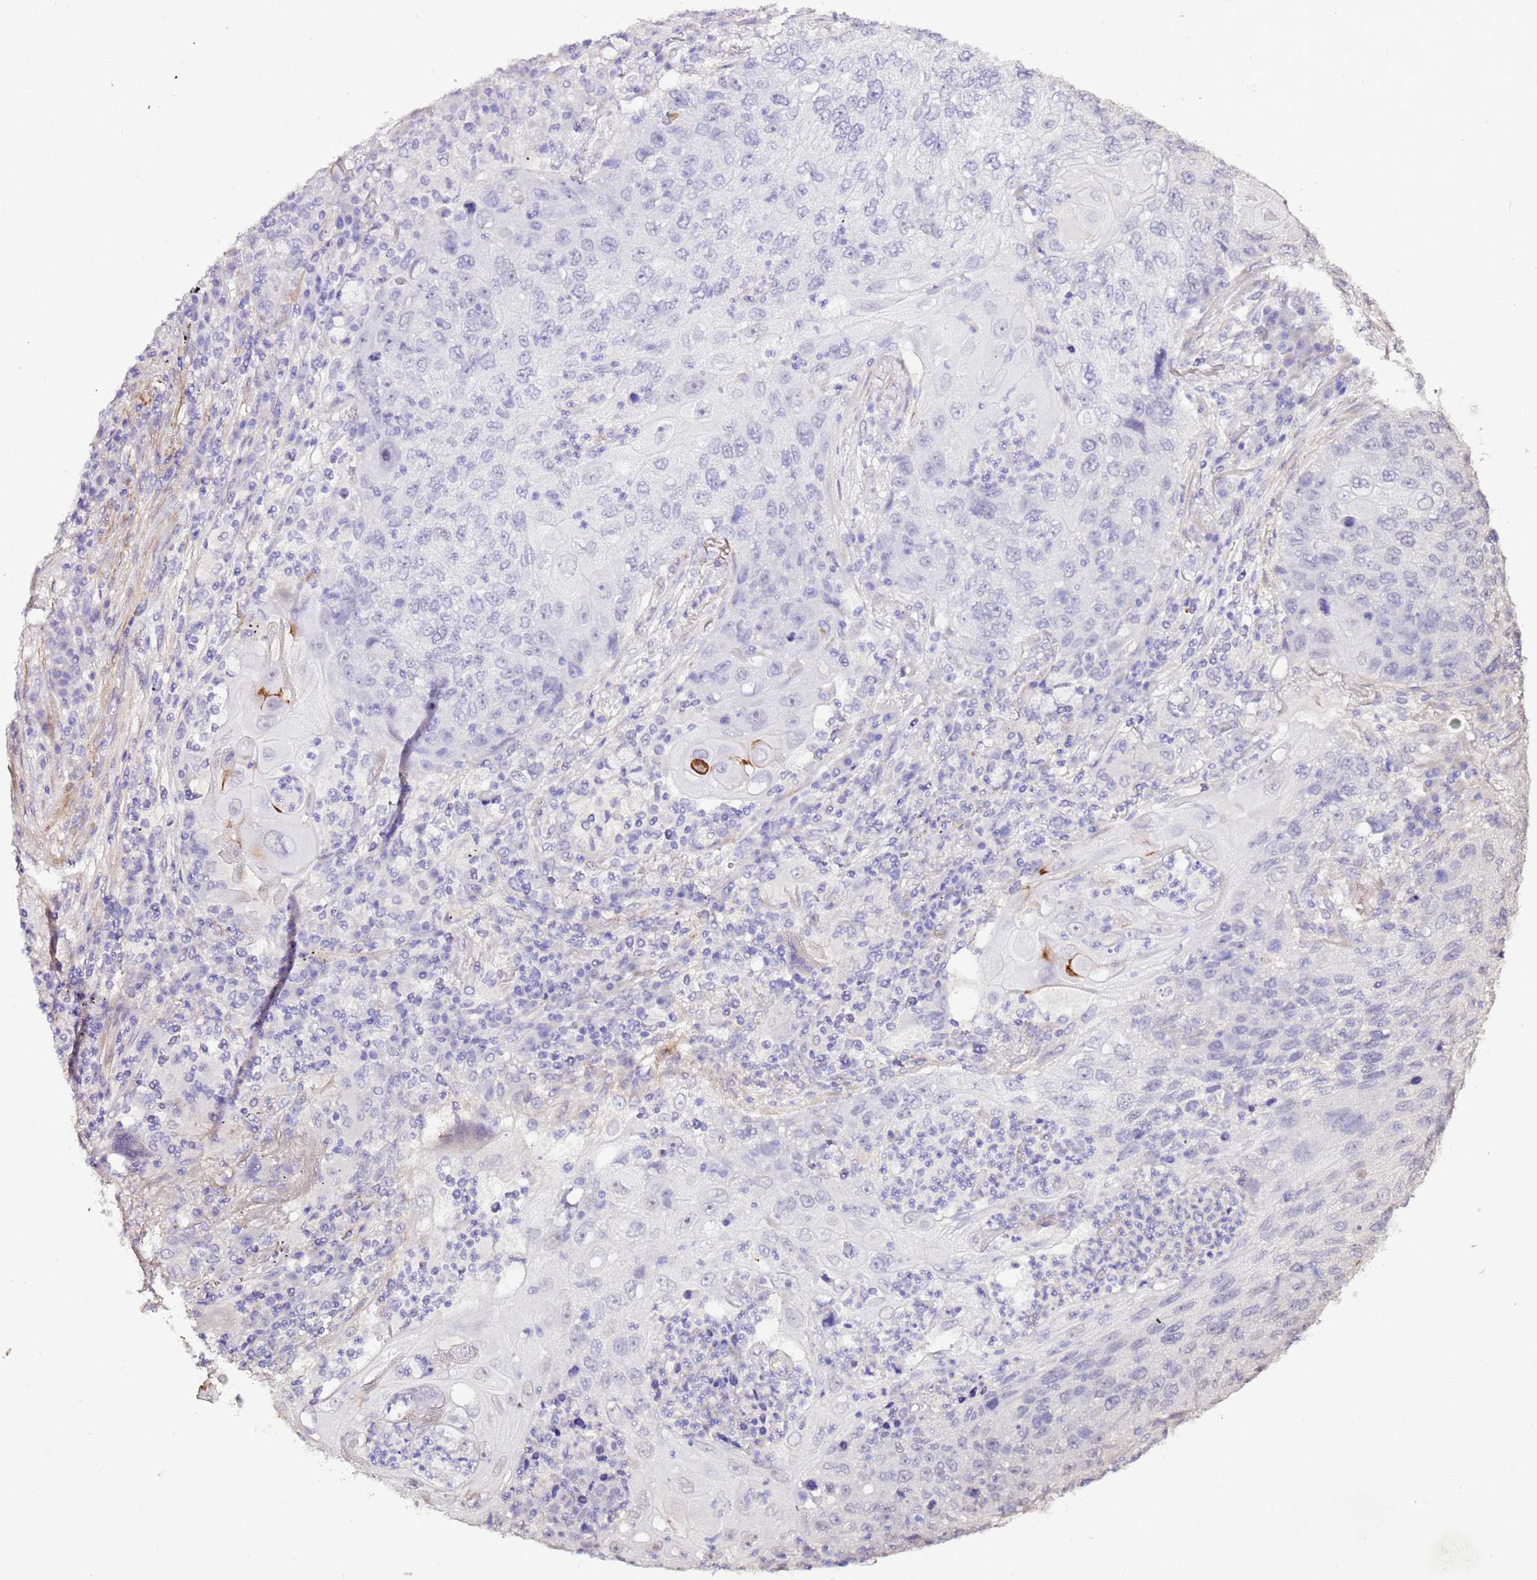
{"staining": {"intensity": "negative", "quantity": "none", "location": "none"}, "tissue": "lung cancer", "cell_type": "Tumor cells", "image_type": "cancer", "snomed": [{"axis": "morphology", "description": "Squamous cell carcinoma, NOS"}, {"axis": "topography", "description": "Lung"}], "caption": "Tumor cells show no significant protein expression in squamous cell carcinoma (lung).", "gene": "ART5", "patient": {"sex": "female", "age": 63}}